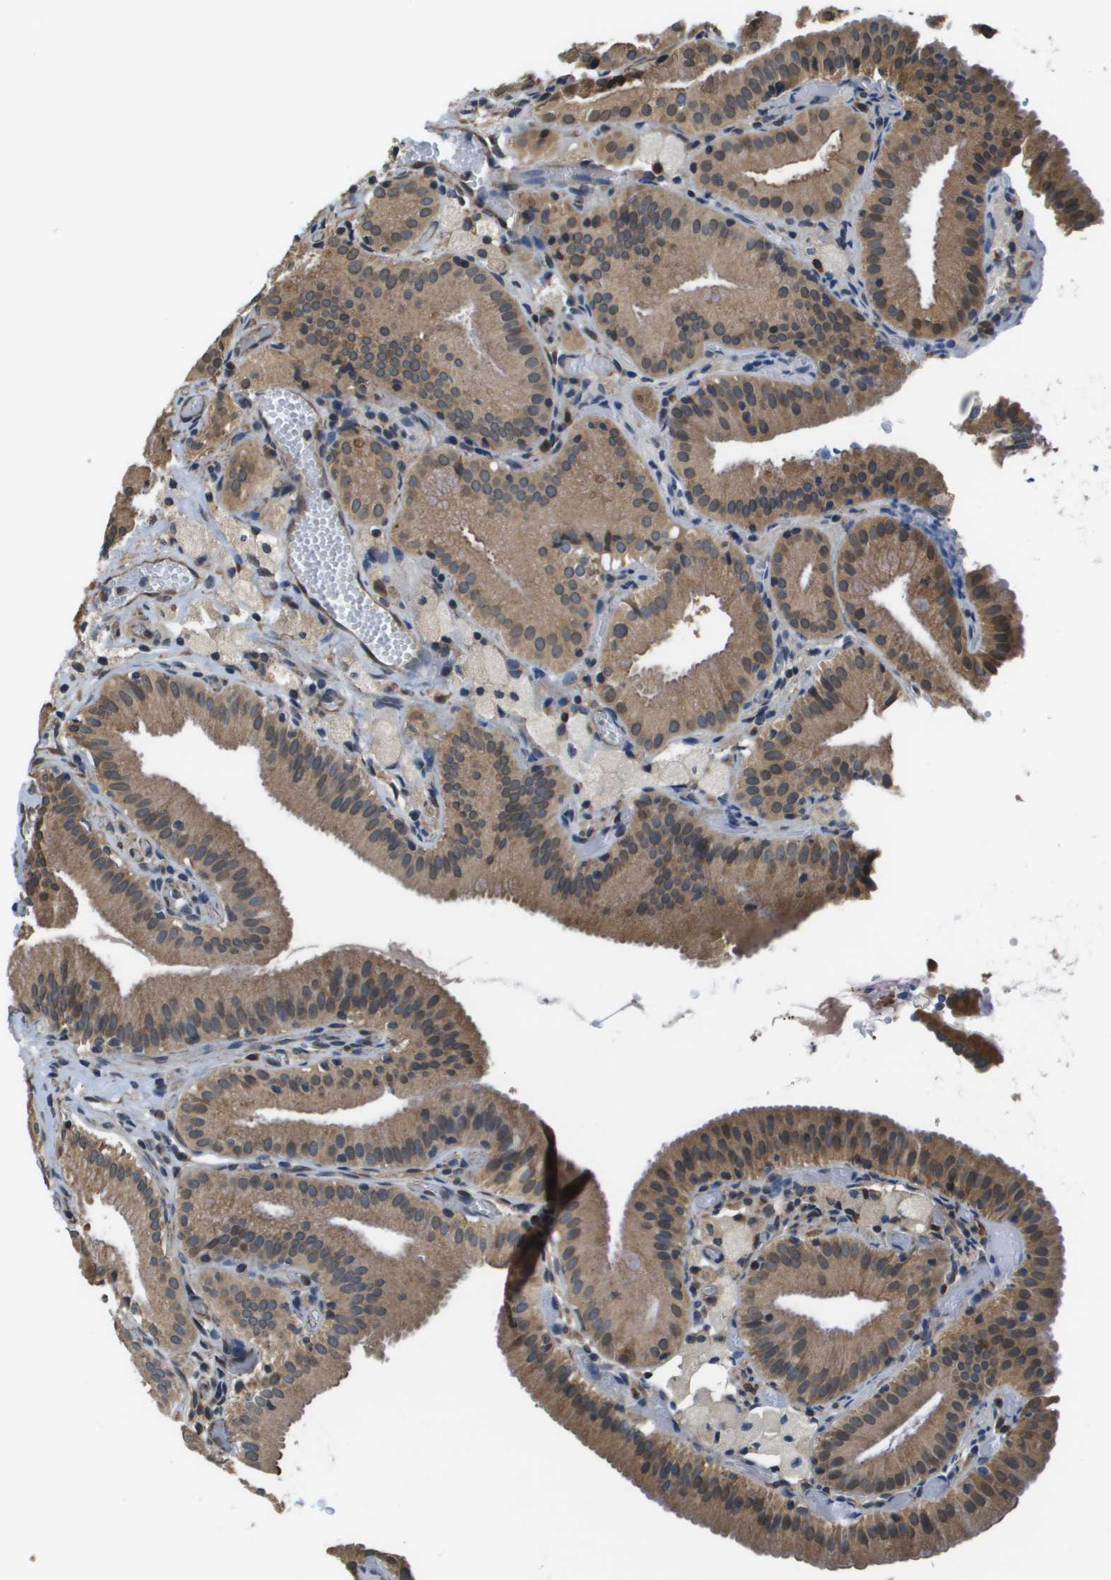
{"staining": {"intensity": "moderate", "quantity": ">75%", "location": "cytoplasmic/membranous"}, "tissue": "gallbladder", "cell_type": "Glandular cells", "image_type": "normal", "snomed": [{"axis": "morphology", "description": "Normal tissue, NOS"}, {"axis": "topography", "description": "Gallbladder"}], "caption": "Gallbladder stained for a protein displays moderate cytoplasmic/membranous positivity in glandular cells. (Stains: DAB in brown, nuclei in blue, Microscopy: brightfield microscopy at high magnification).", "gene": "SEC62", "patient": {"sex": "male", "age": 54}}